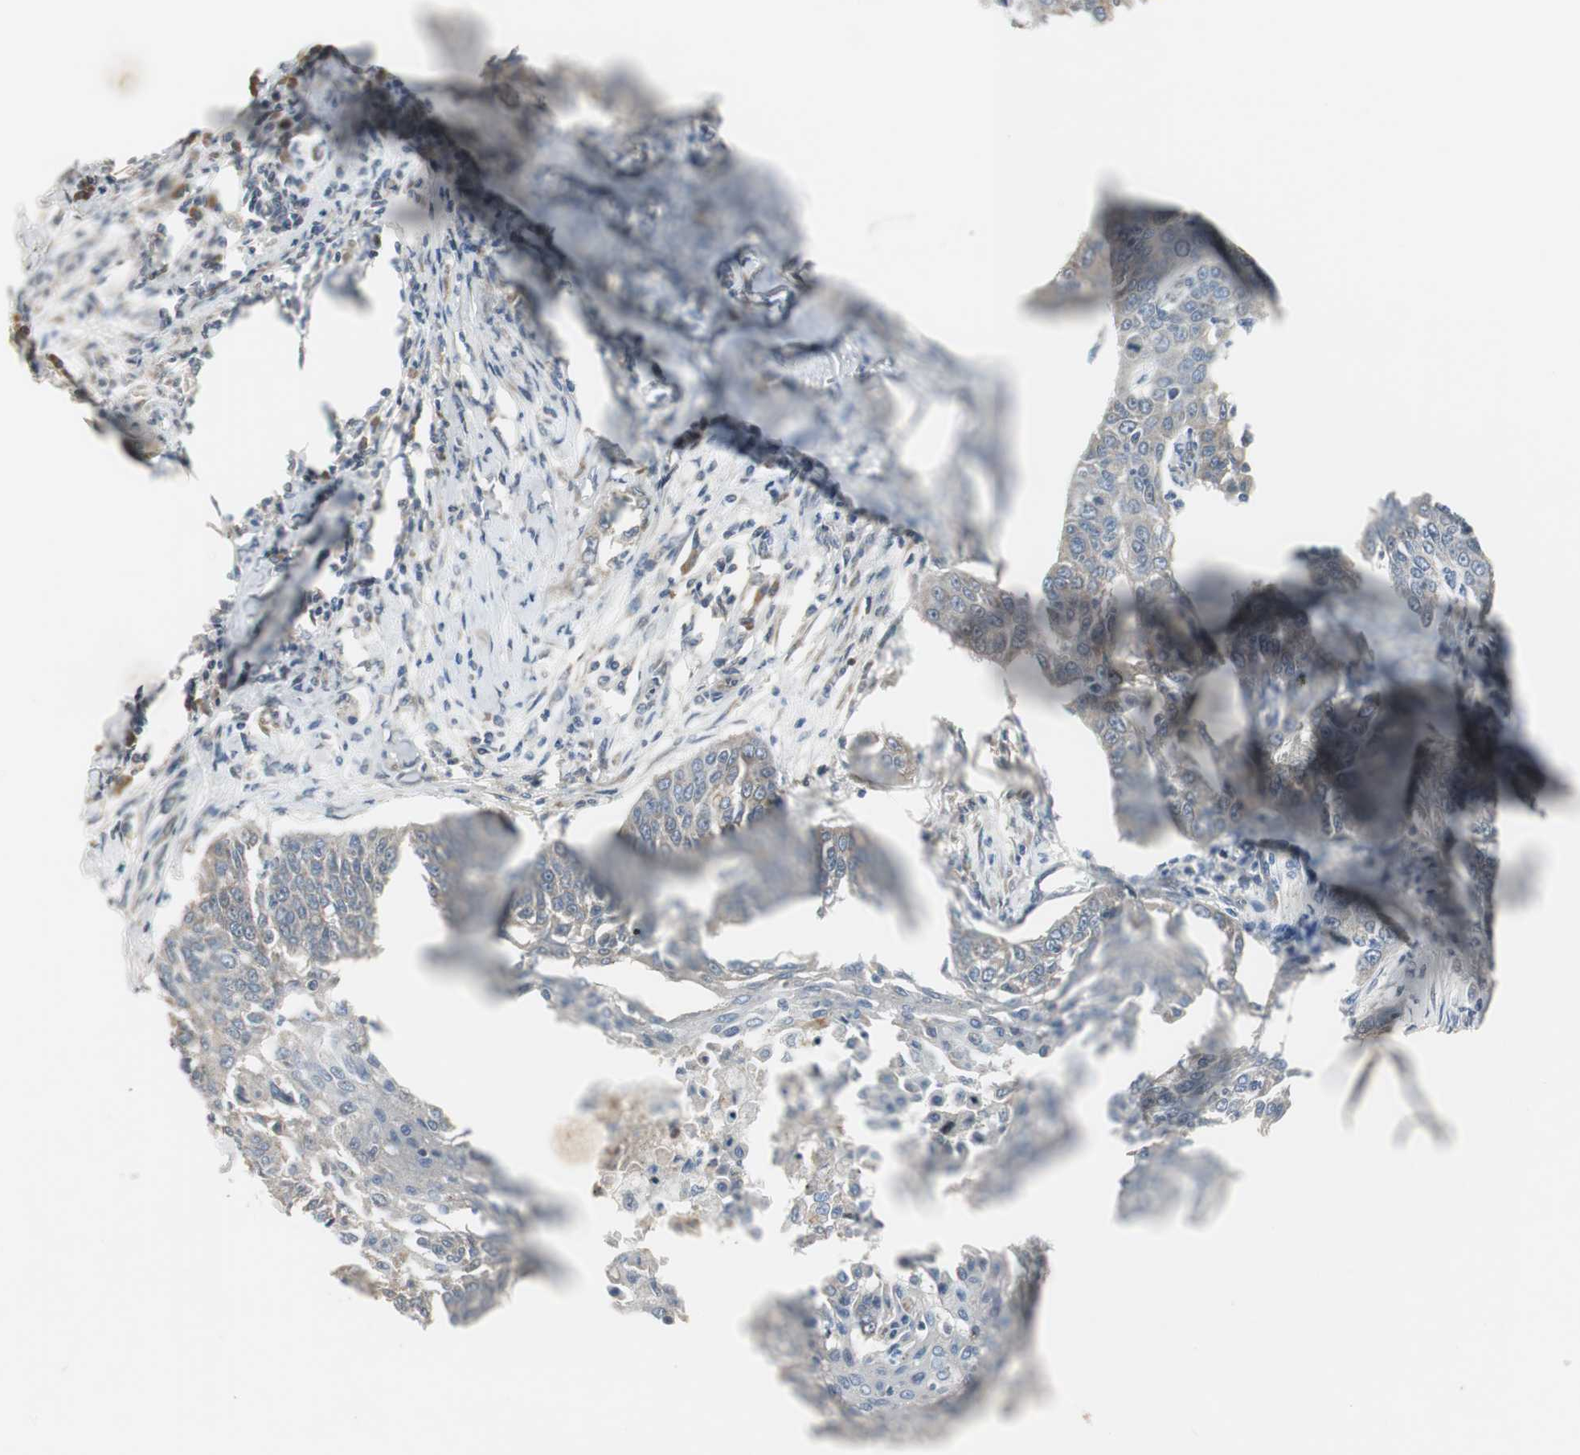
{"staining": {"intensity": "weak", "quantity": ">75%", "location": "cytoplasmic/membranous"}, "tissue": "cervical cancer", "cell_type": "Tumor cells", "image_type": "cancer", "snomed": [{"axis": "morphology", "description": "Squamous cell carcinoma, NOS"}, {"axis": "topography", "description": "Cervix"}], "caption": "The histopathology image reveals a brown stain indicating the presence of a protein in the cytoplasmic/membranous of tumor cells in cervical cancer. The staining was performed using DAB (3,3'-diaminobenzidine) to visualize the protein expression in brown, while the nuclei were stained in blue with hematoxylin (Magnification: 20x).", "gene": "MYT1", "patient": {"sex": "female", "age": 33}}